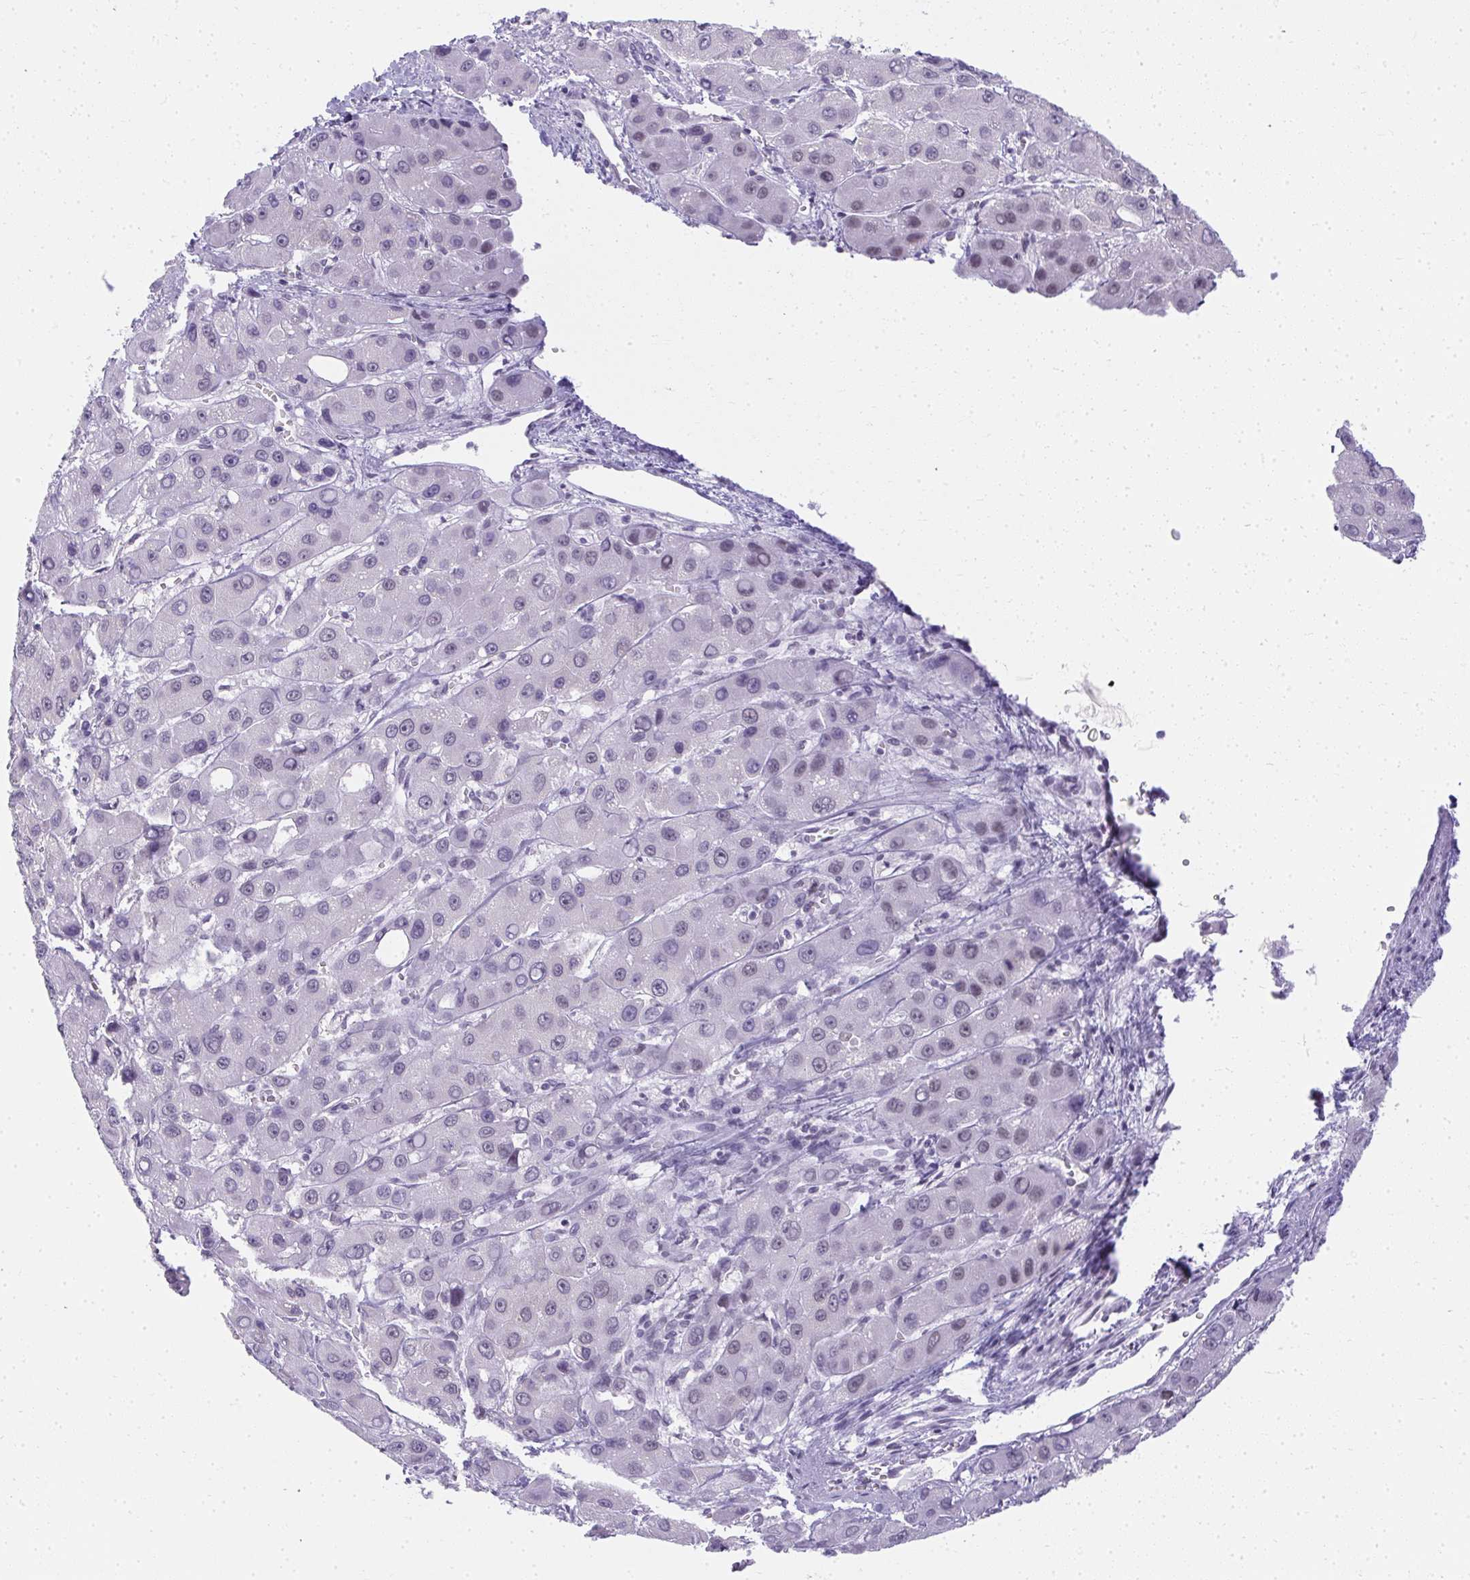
{"staining": {"intensity": "negative", "quantity": "none", "location": "none"}, "tissue": "liver cancer", "cell_type": "Tumor cells", "image_type": "cancer", "snomed": [{"axis": "morphology", "description": "Carcinoma, Hepatocellular, NOS"}, {"axis": "topography", "description": "Liver"}], "caption": "Tumor cells are negative for brown protein staining in liver cancer (hepatocellular carcinoma).", "gene": "PLA2G1B", "patient": {"sex": "male", "age": 55}}